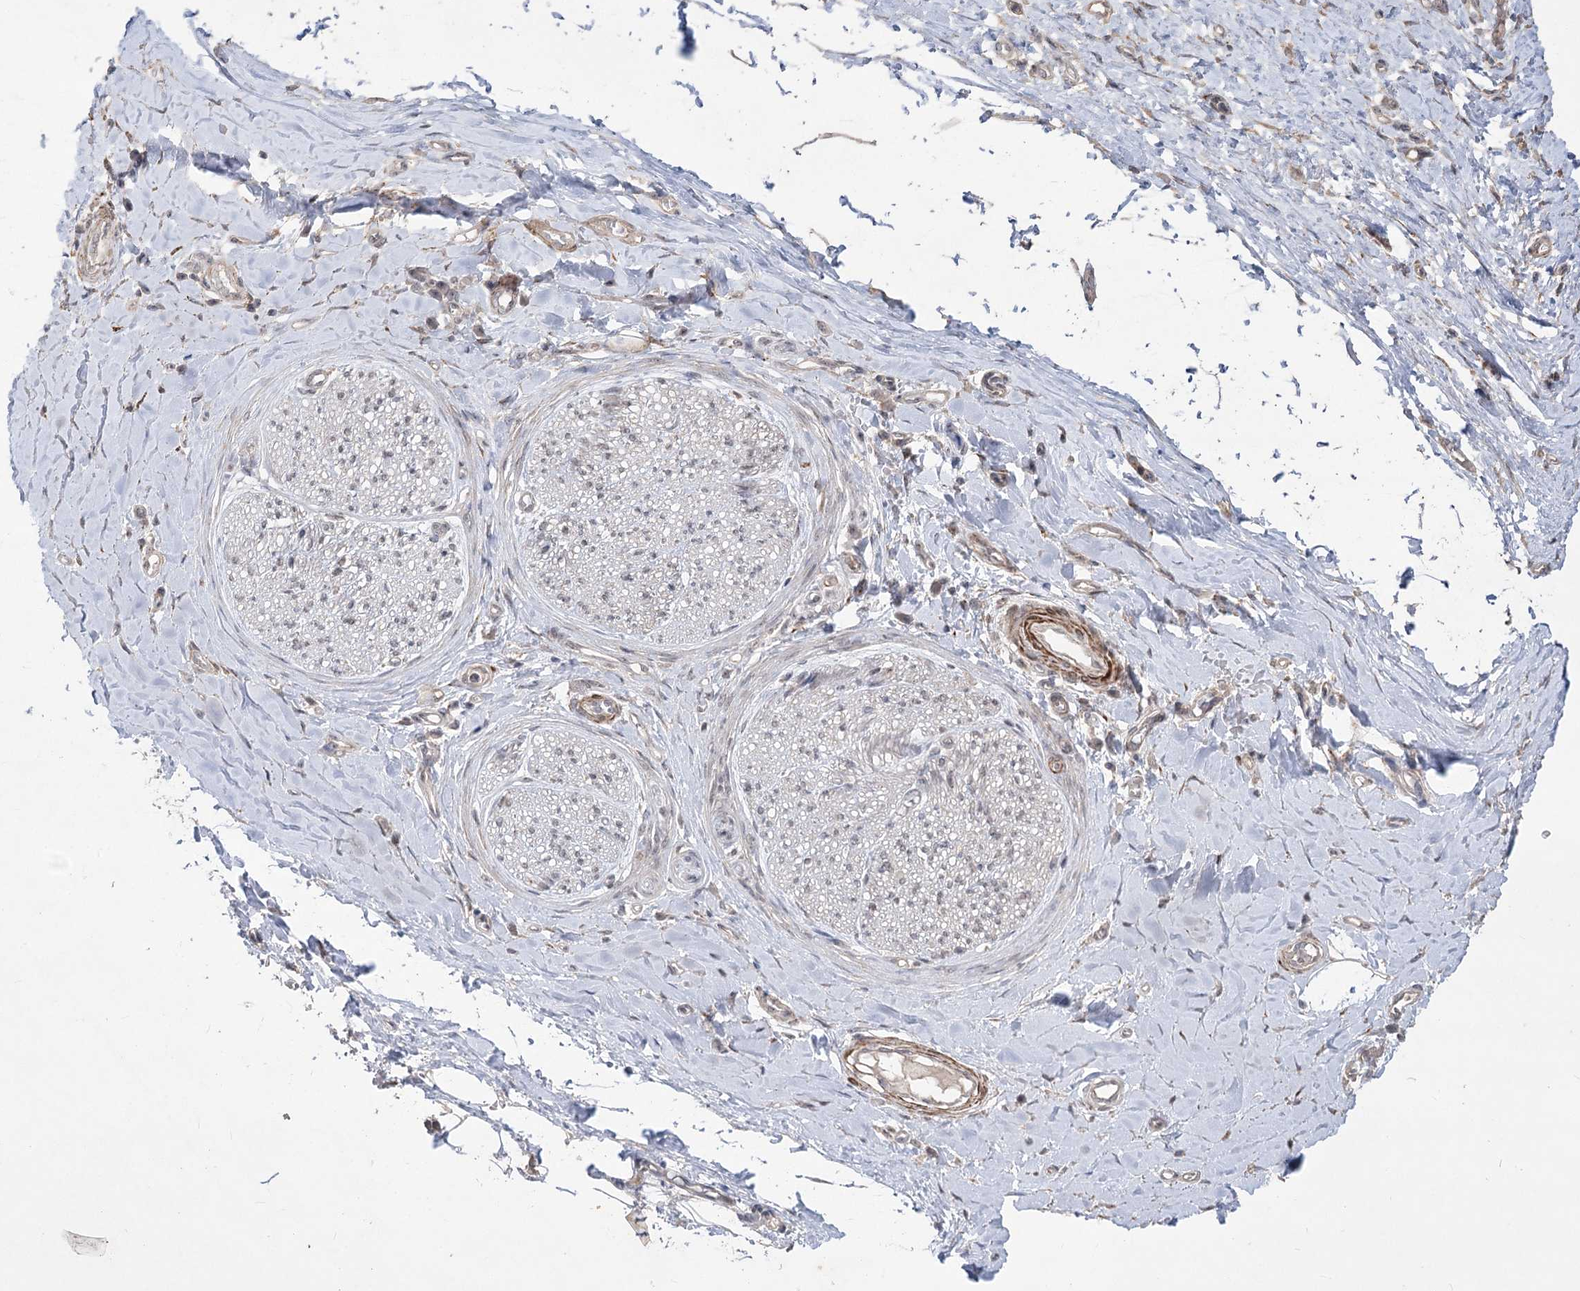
{"staining": {"intensity": "weak", "quantity": ">75%", "location": "cytoplasmic/membranous,nuclear"}, "tissue": "adipose tissue", "cell_type": "Adipocytes", "image_type": "normal", "snomed": [{"axis": "morphology", "description": "Normal tissue, NOS"}, {"axis": "morphology", "description": "Adenocarcinoma, NOS"}, {"axis": "topography", "description": "Esophagus"}, {"axis": "topography", "description": "Stomach, upper"}, {"axis": "topography", "description": "Peripheral nerve tissue"}], "caption": "Human adipose tissue stained with a brown dye reveals weak cytoplasmic/membranous,nuclear positive expression in approximately >75% of adipocytes.", "gene": "ZSCAN23", "patient": {"sex": "male", "age": 62}}